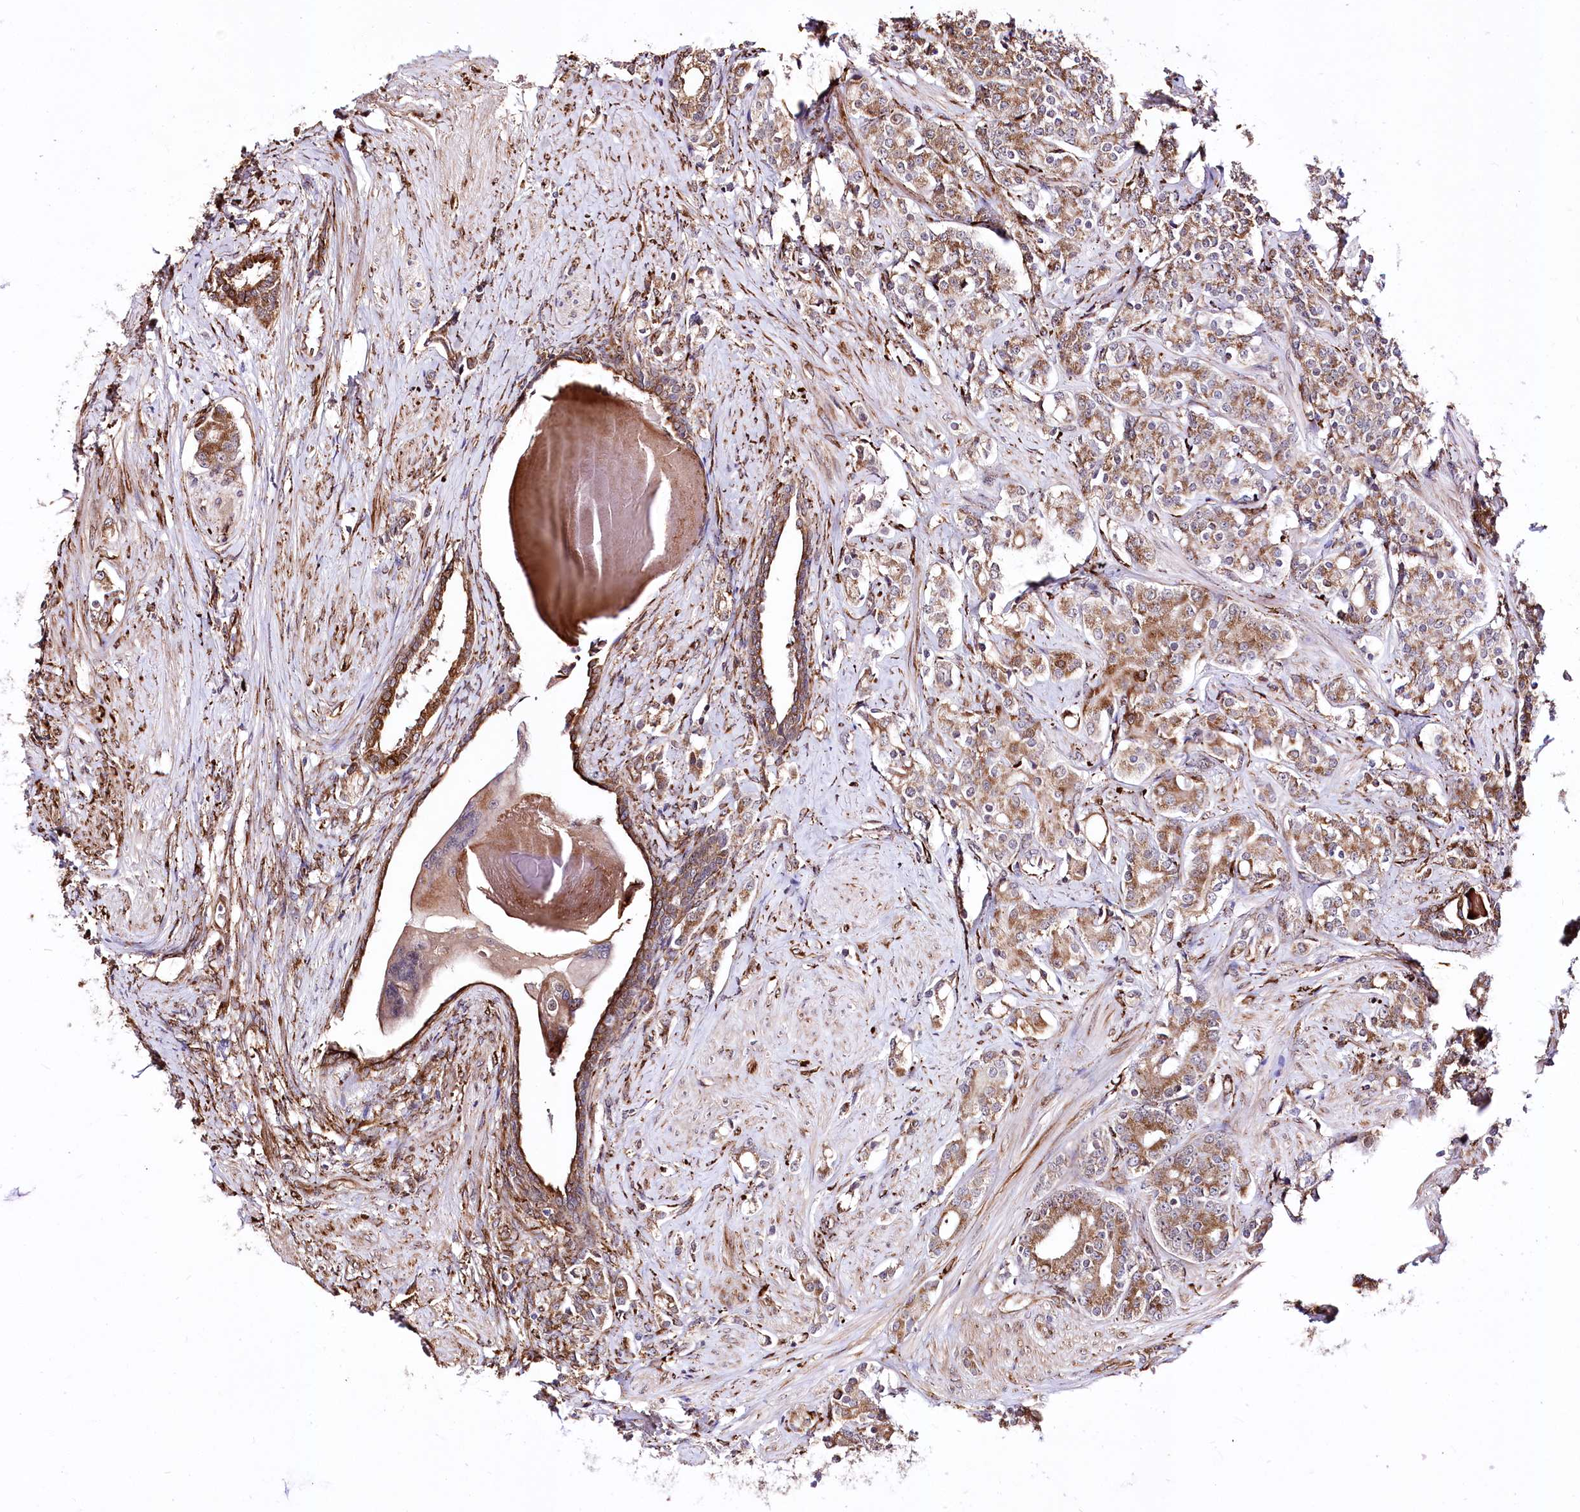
{"staining": {"intensity": "moderate", "quantity": ">75%", "location": "cytoplasmic/membranous"}, "tissue": "prostate cancer", "cell_type": "Tumor cells", "image_type": "cancer", "snomed": [{"axis": "morphology", "description": "Adenocarcinoma, High grade"}, {"axis": "topography", "description": "Prostate"}], "caption": "Prostate cancer (high-grade adenocarcinoma) was stained to show a protein in brown. There is medium levels of moderate cytoplasmic/membranous expression in about >75% of tumor cells. The protein of interest is shown in brown color, while the nuclei are stained blue.", "gene": "WWC1", "patient": {"sex": "male", "age": 62}}